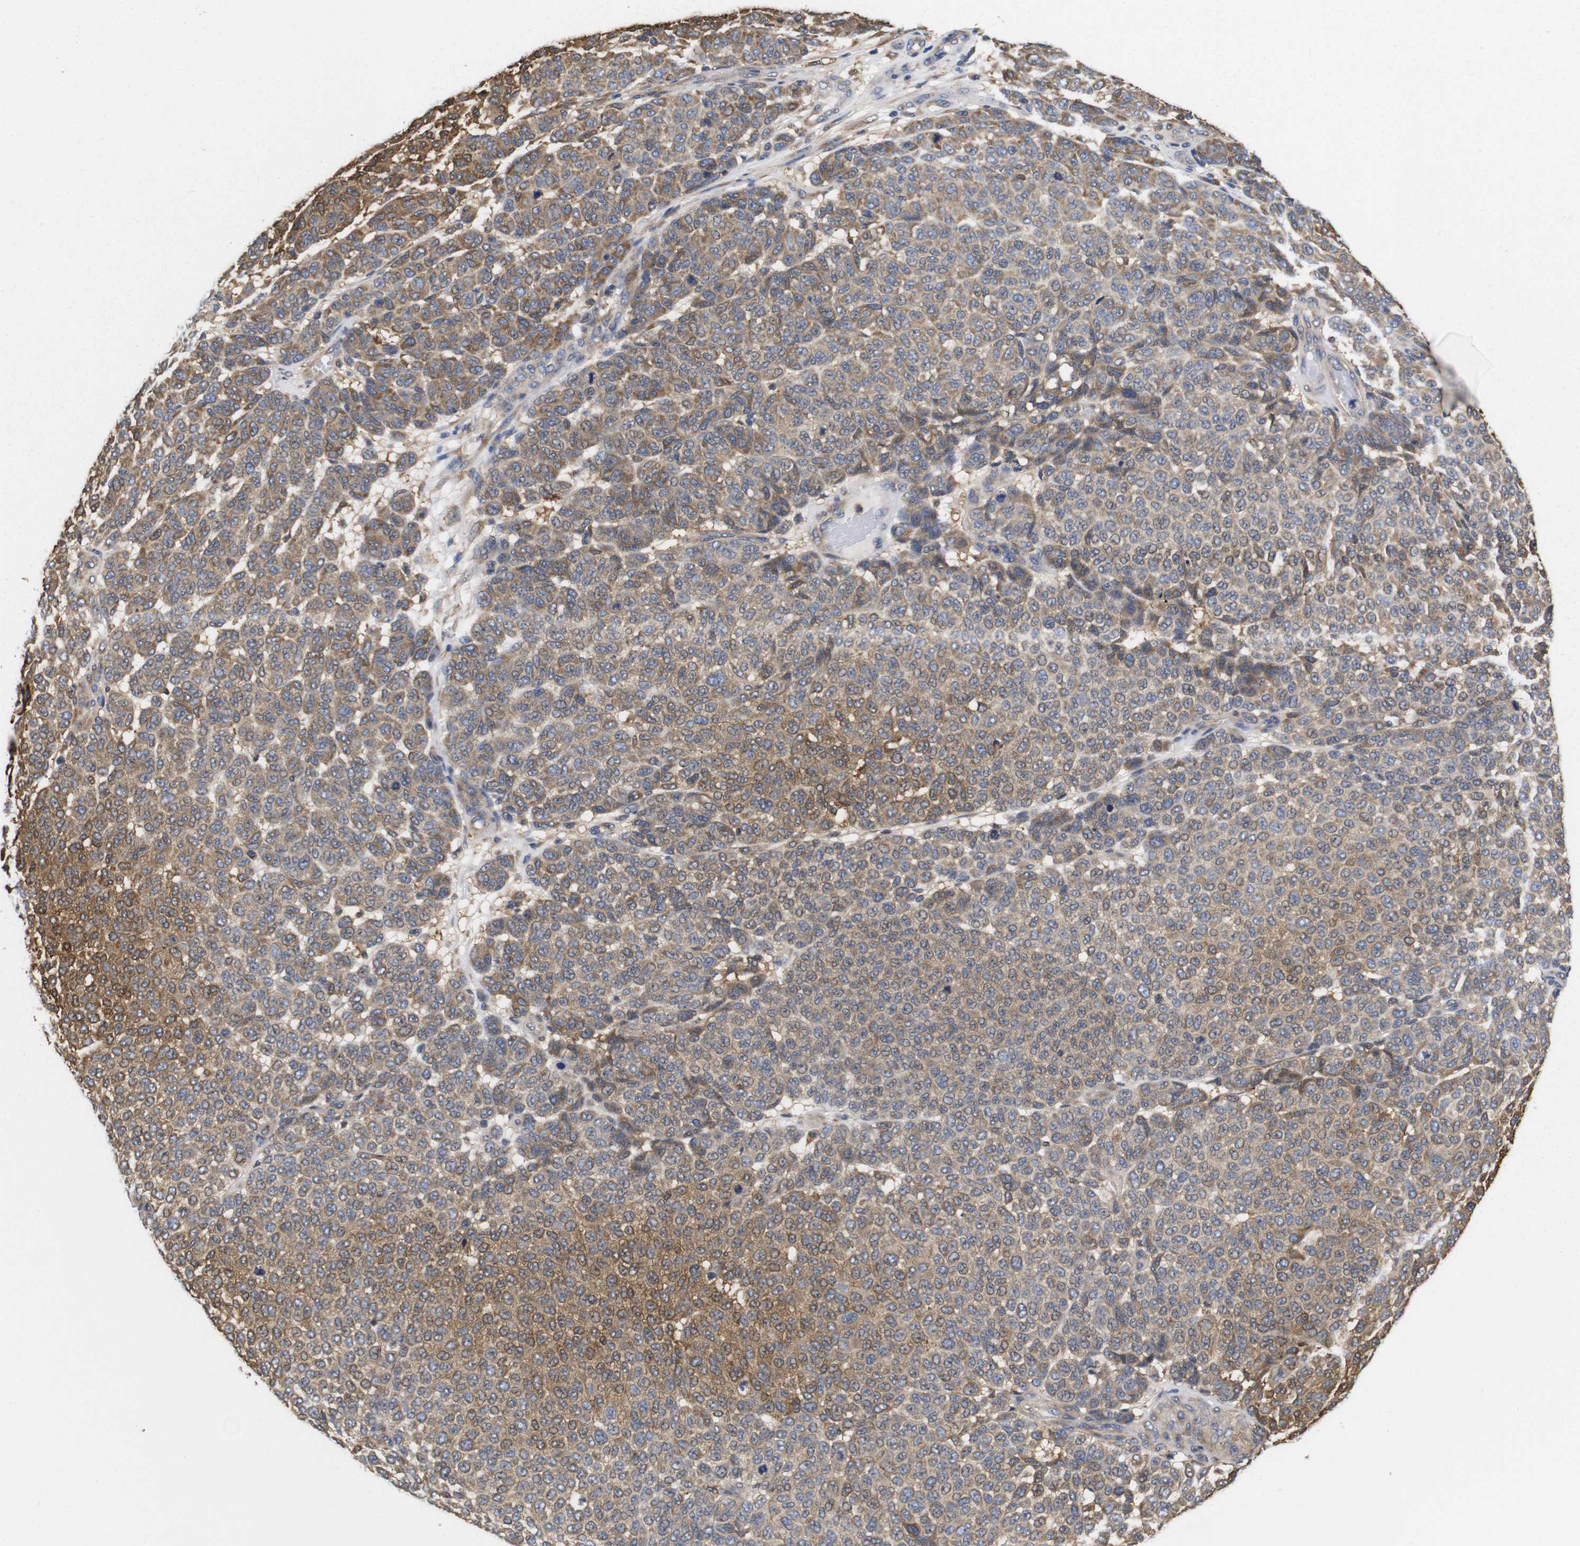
{"staining": {"intensity": "moderate", "quantity": ">75%", "location": "cytoplasmic/membranous"}, "tissue": "melanoma", "cell_type": "Tumor cells", "image_type": "cancer", "snomed": [{"axis": "morphology", "description": "Malignant melanoma, NOS"}, {"axis": "topography", "description": "Skin"}], "caption": "A micrograph of human melanoma stained for a protein displays moderate cytoplasmic/membranous brown staining in tumor cells. The staining is performed using DAB (3,3'-diaminobenzidine) brown chromogen to label protein expression. The nuclei are counter-stained blue using hematoxylin.", "gene": "LRRCC1", "patient": {"sex": "male", "age": 59}}